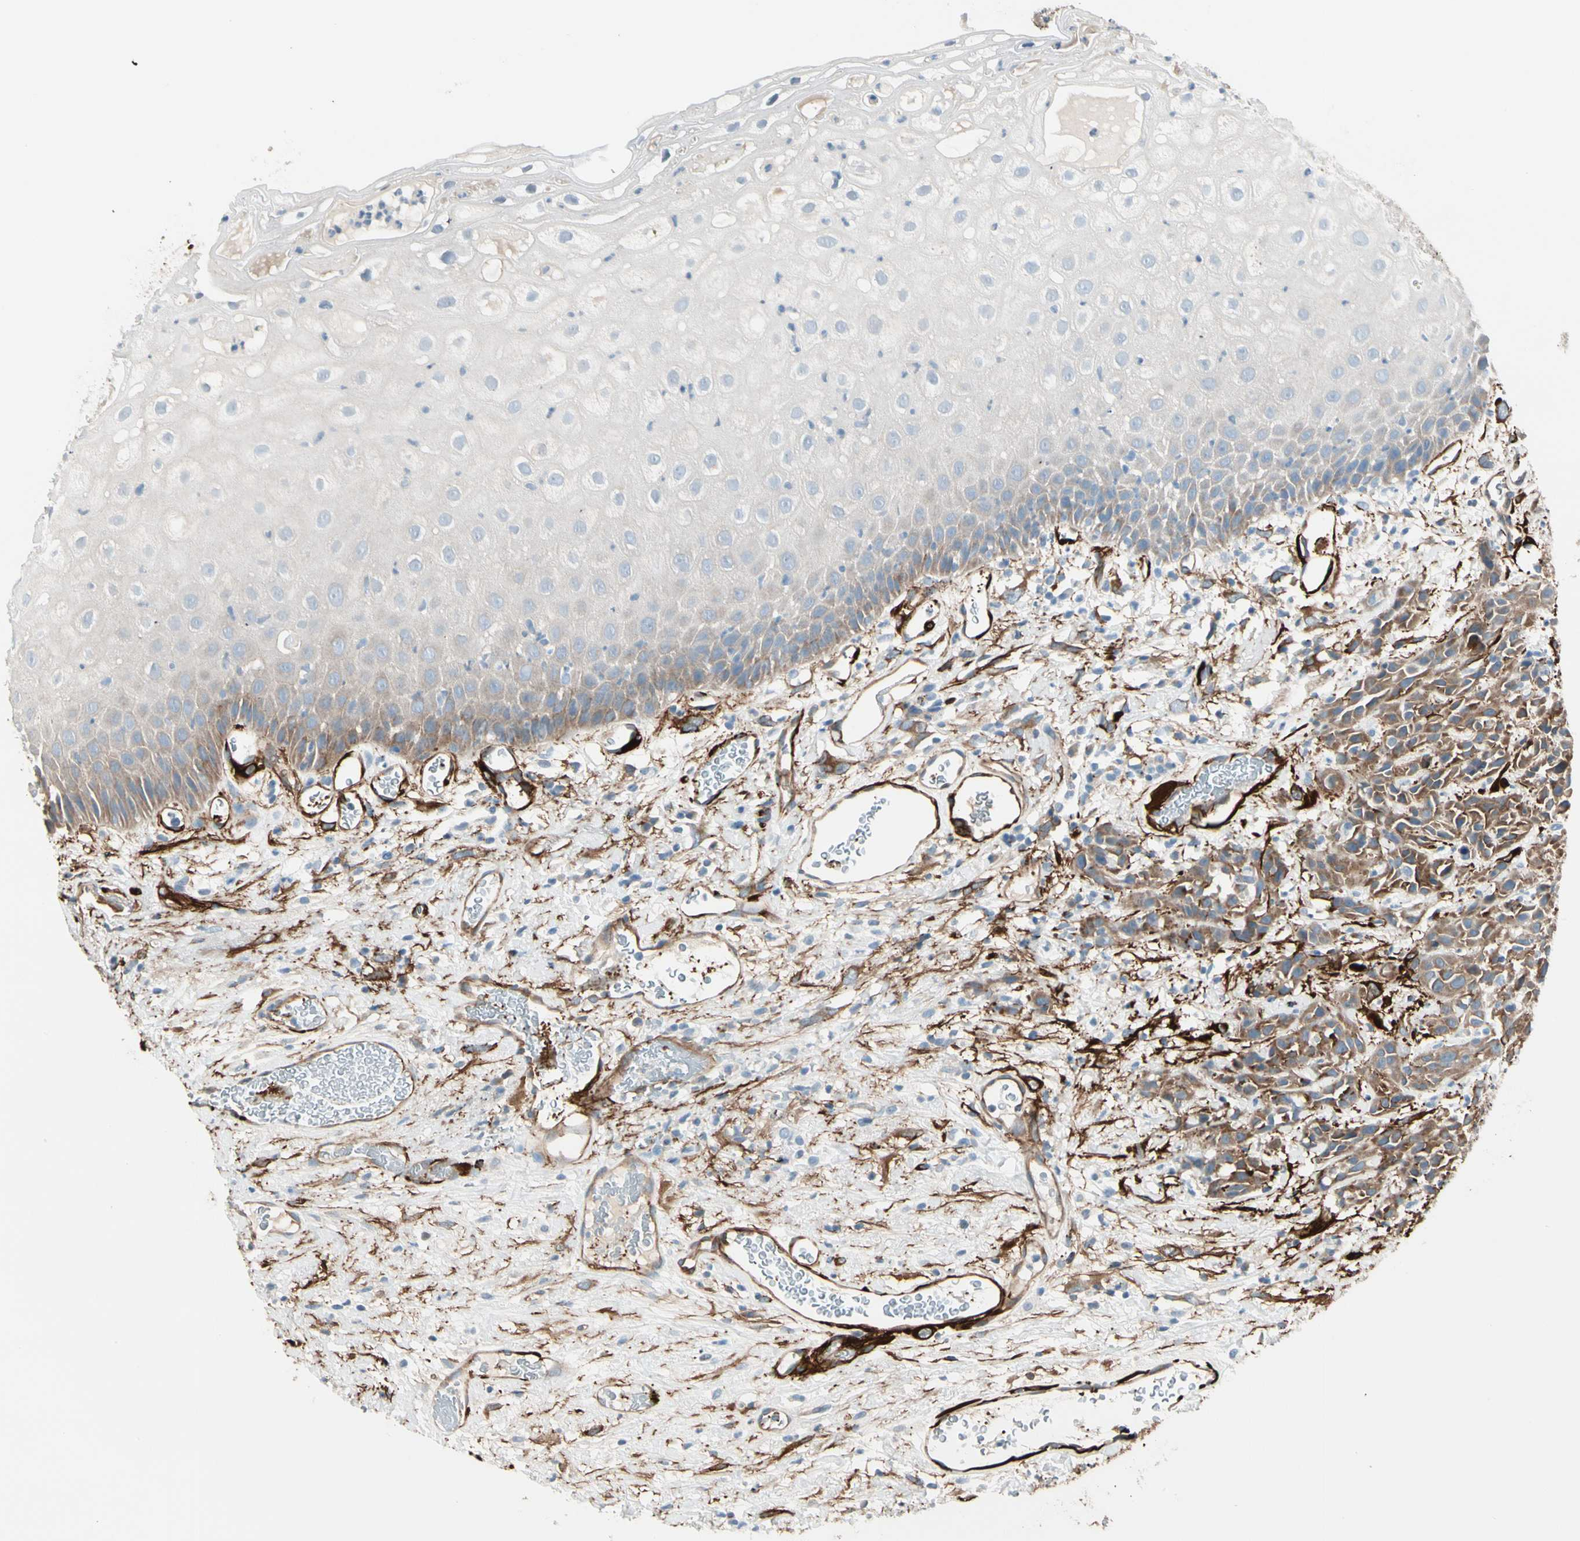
{"staining": {"intensity": "moderate", "quantity": ">75%", "location": "cytoplasmic/membranous"}, "tissue": "head and neck cancer", "cell_type": "Tumor cells", "image_type": "cancer", "snomed": [{"axis": "morphology", "description": "Normal tissue, NOS"}, {"axis": "morphology", "description": "Squamous cell carcinoma, NOS"}, {"axis": "topography", "description": "Cartilage tissue"}, {"axis": "topography", "description": "Head-Neck"}], "caption": "This is a photomicrograph of immunohistochemistry staining of head and neck squamous cell carcinoma, which shows moderate positivity in the cytoplasmic/membranous of tumor cells.", "gene": "CALD1", "patient": {"sex": "male", "age": 62}}